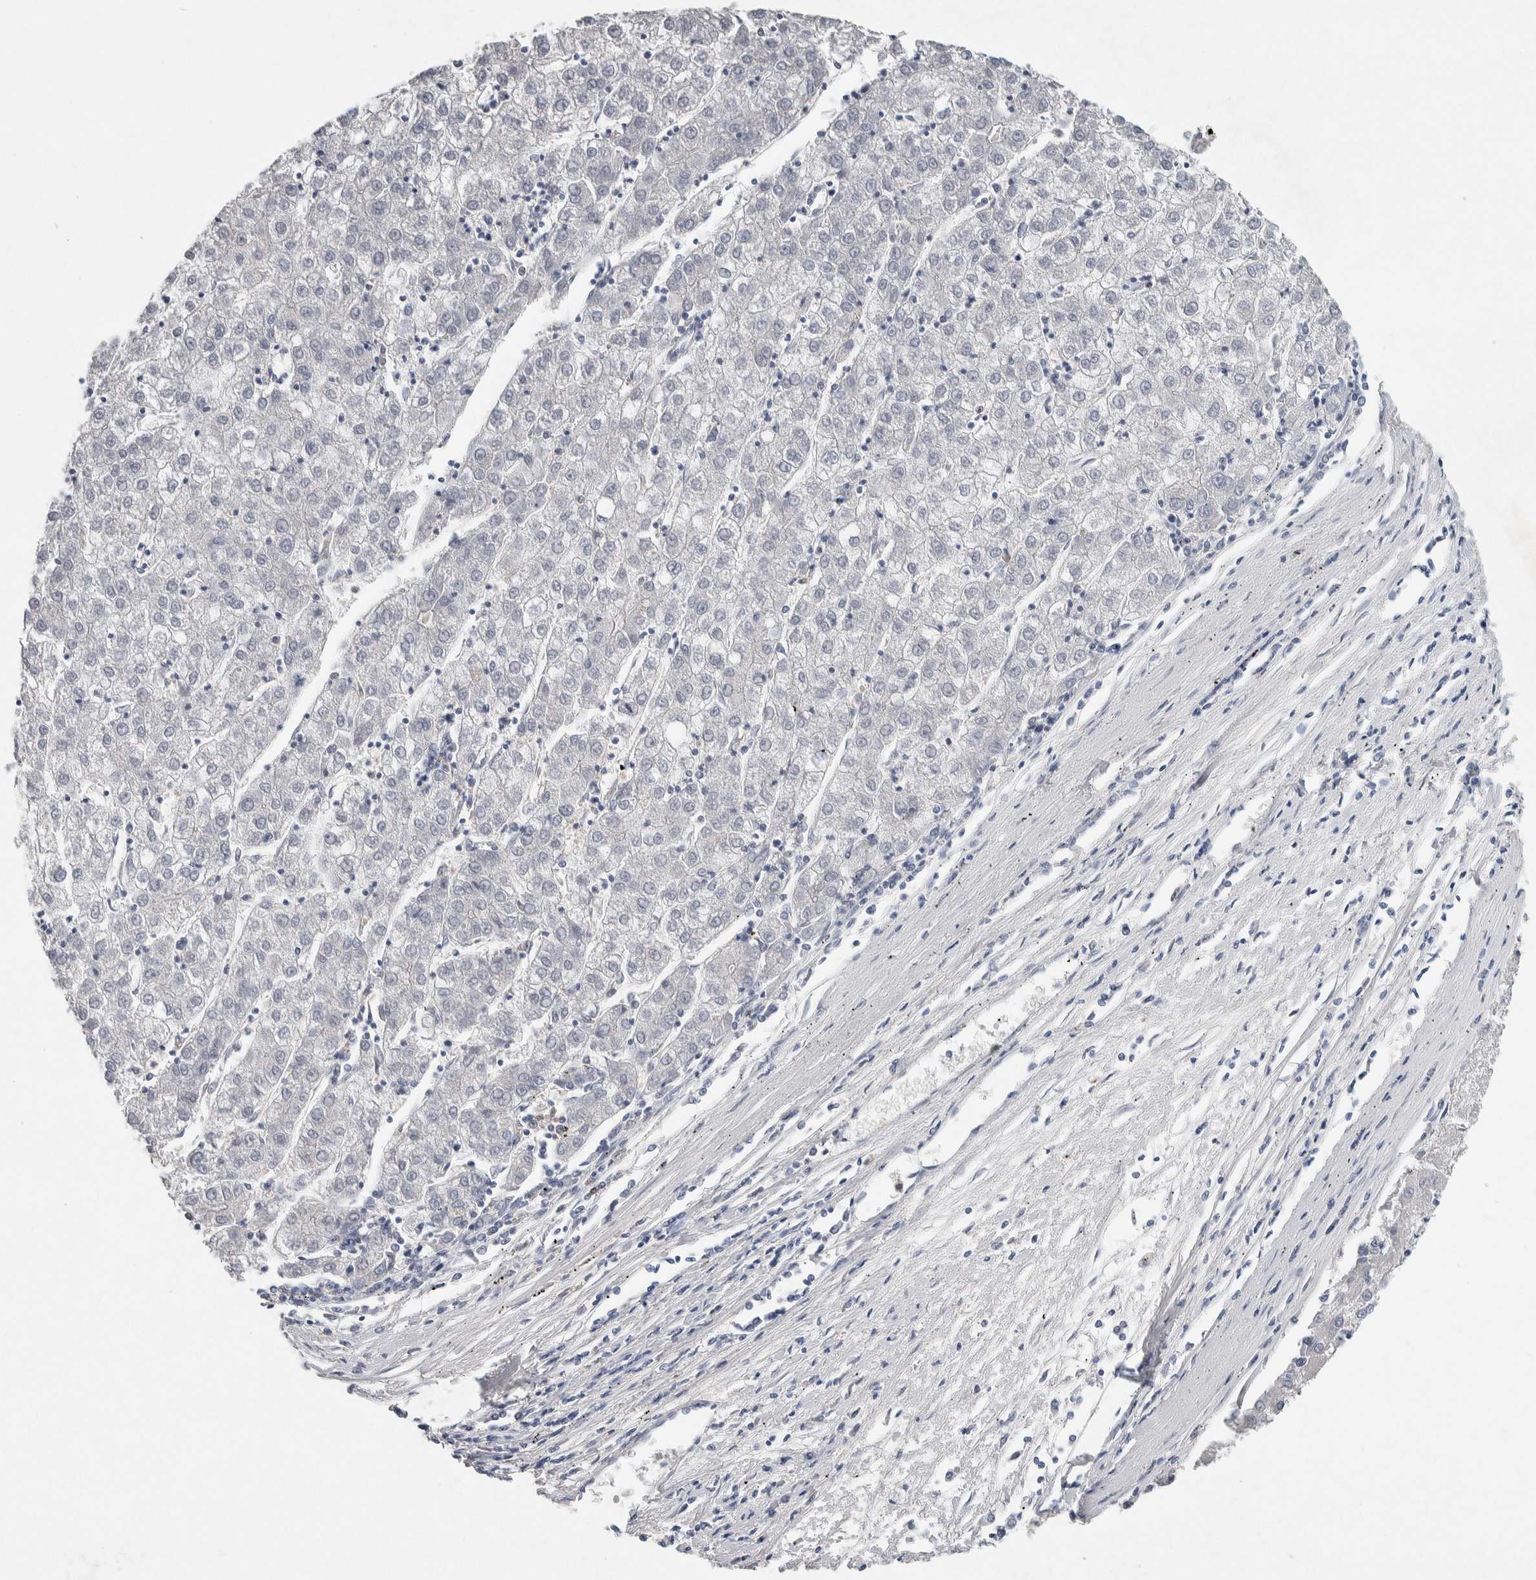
{"staining": {"intensity": "negative", "quantity": "none", "location": "none"}, "tissue": "liver cancer", "cell_type": "Tumor cells", "image_type": "cancer", "snomed": [{"axis": "morphology", "description": "Carcinoma, Hepatocellular, NOS"}, {"axis": "topography", "description": "Liver"}], "caption": "Immunohistochemistry of human liver hepatocellular carcinoma displays no positivity in tumor cells. (DAB IHC, high magnification).", "gene": "NCF2", "patient": {"sex": "male", "age": 72}}